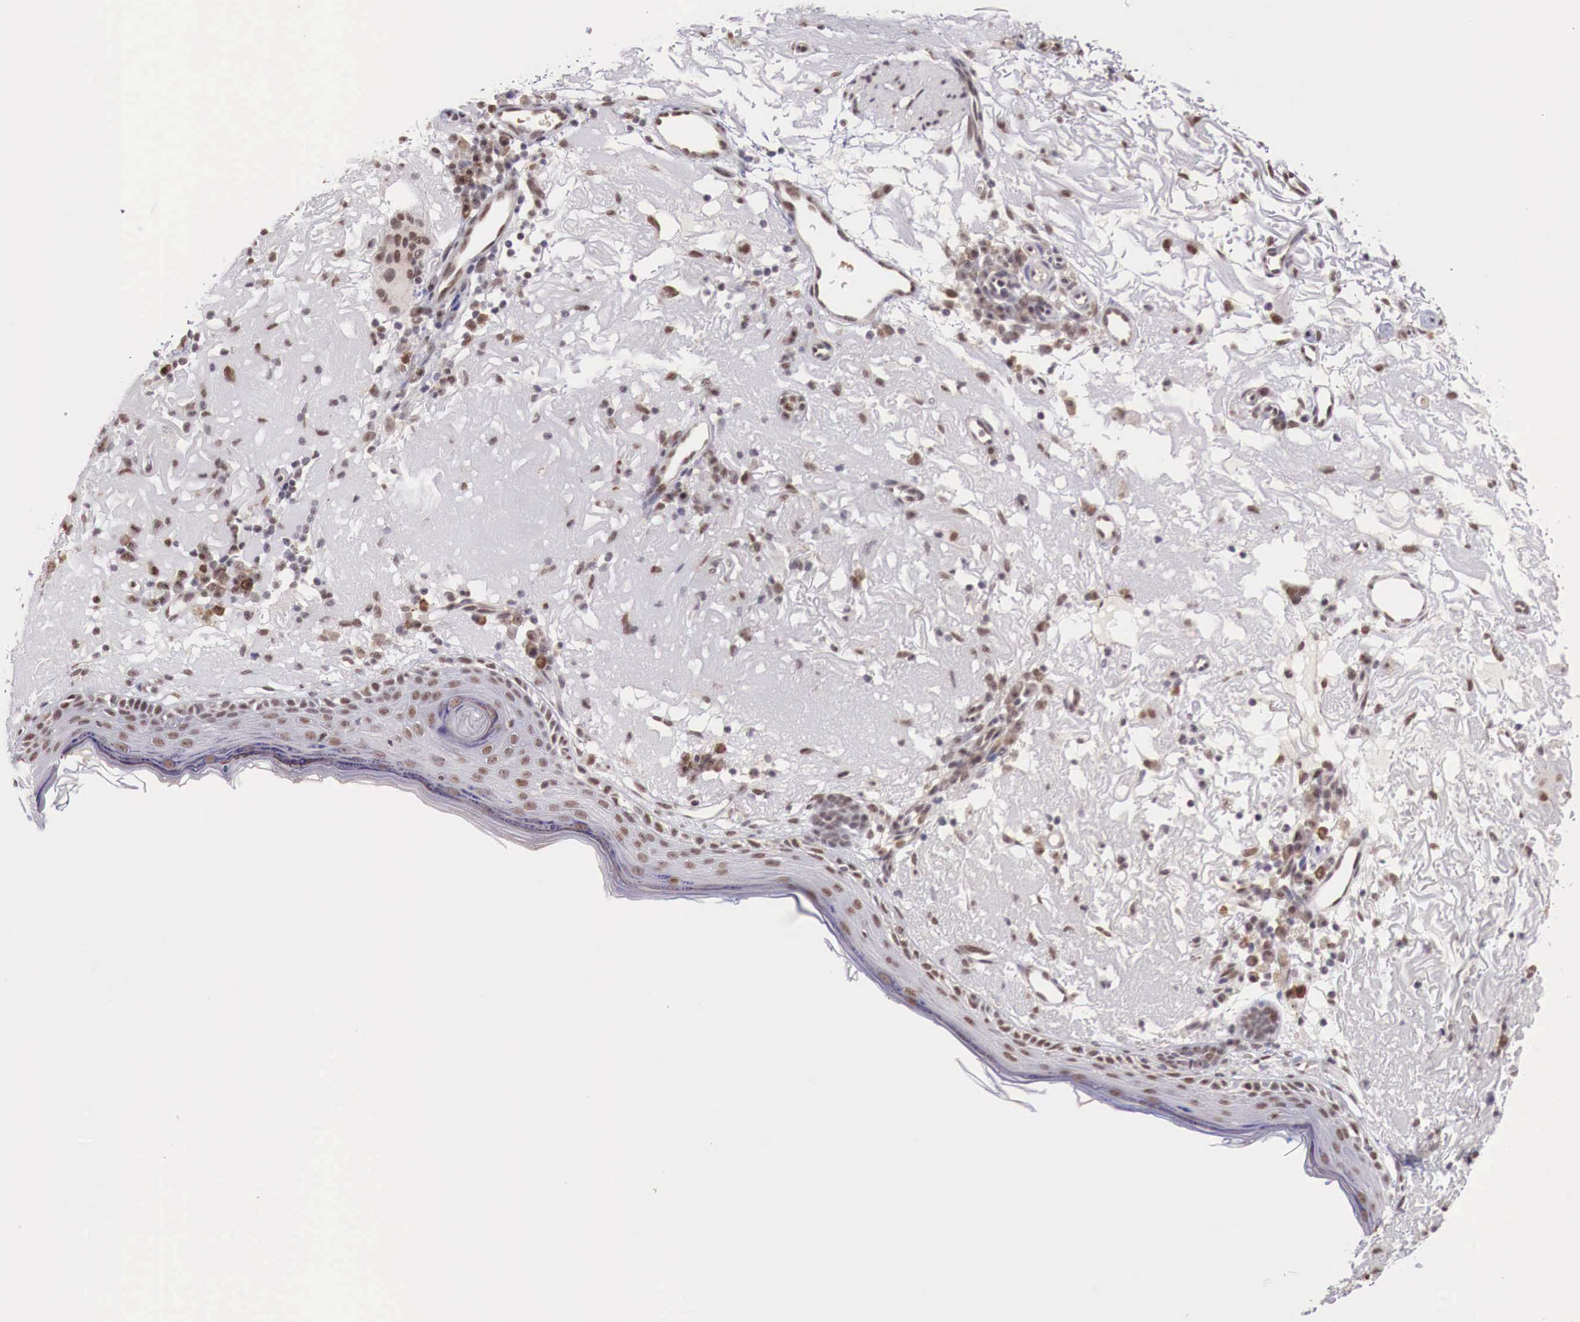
{"staining": {"intensity": "moderate", "quantity": ">75%", "location": "nuclear"}, "tissue": "skin", "cell_type": "Fibroblasts", "image_type": "normal", "snomed": [{"axis": "morphology", "description": "Normal tissue, NOS"}, {"axis": "topography", "description": "Skin"}], "caption": "Protein expression analysis of unremarkable skin exhibits moderate nuclear staining in about >75% of fibroblasts.", "gene": "FOXP2", "patient": {"sex": "female", "age": 90}}